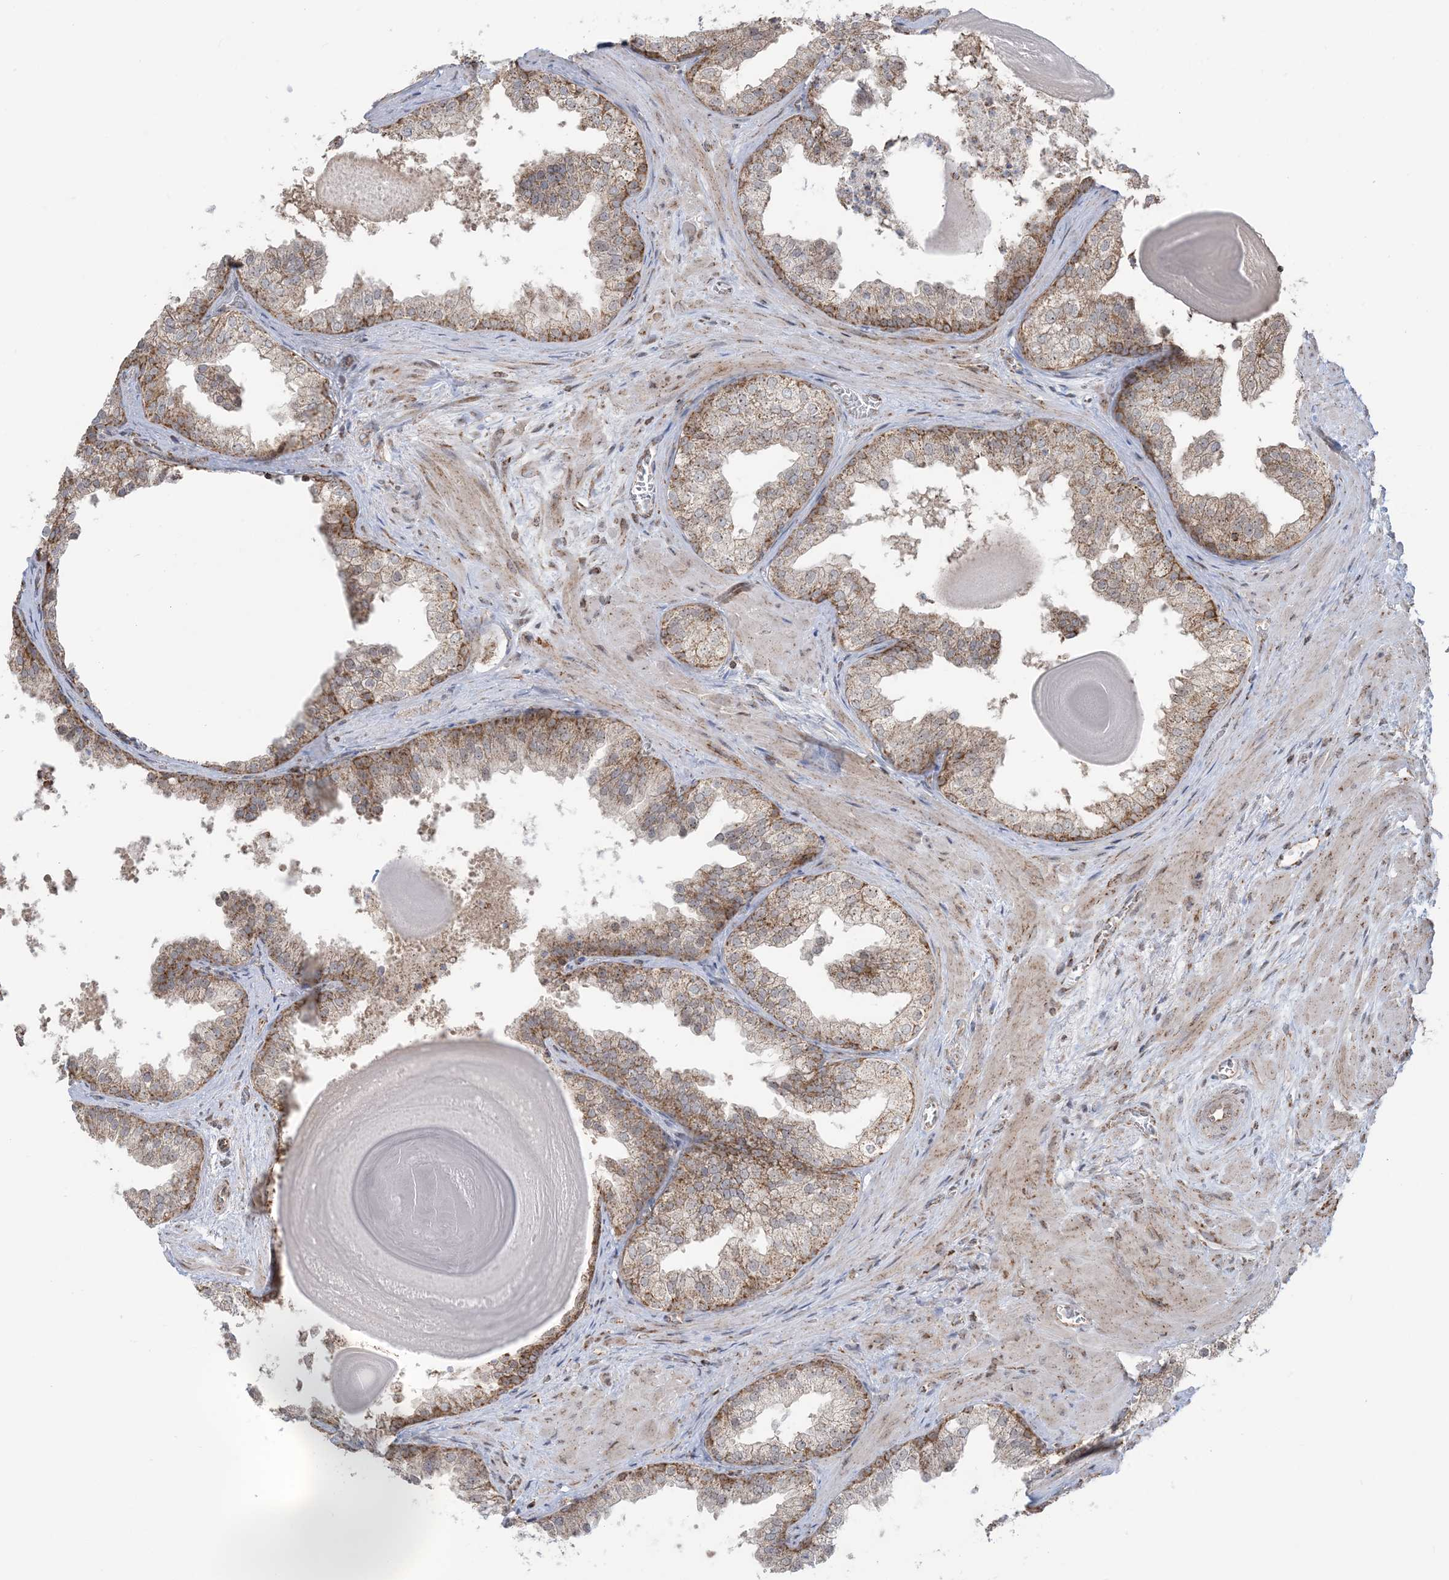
{"staining": {"intensity": "moderate", "quantity": "25%-75%", "location": "cytoplasmic/membranous"}, "tissue": "prostate", "cell_type": "Glandular cells", "image_type": "normal", "snomed": [{"axis": "morphology", "description": "Normal tissue, NOS"}, {"axis": "topography", "description": "Prostate"}], "caption": "Protein staining of normal prostate reveals moderate cytoplasmic/membranous staining in about 25%-75% of glandular cells. (brown staining indicates protein expression, while blue staining denotes nuclei).", "gene": "MAPKBP1", "patient": {"sex": "male", "age": 48}}